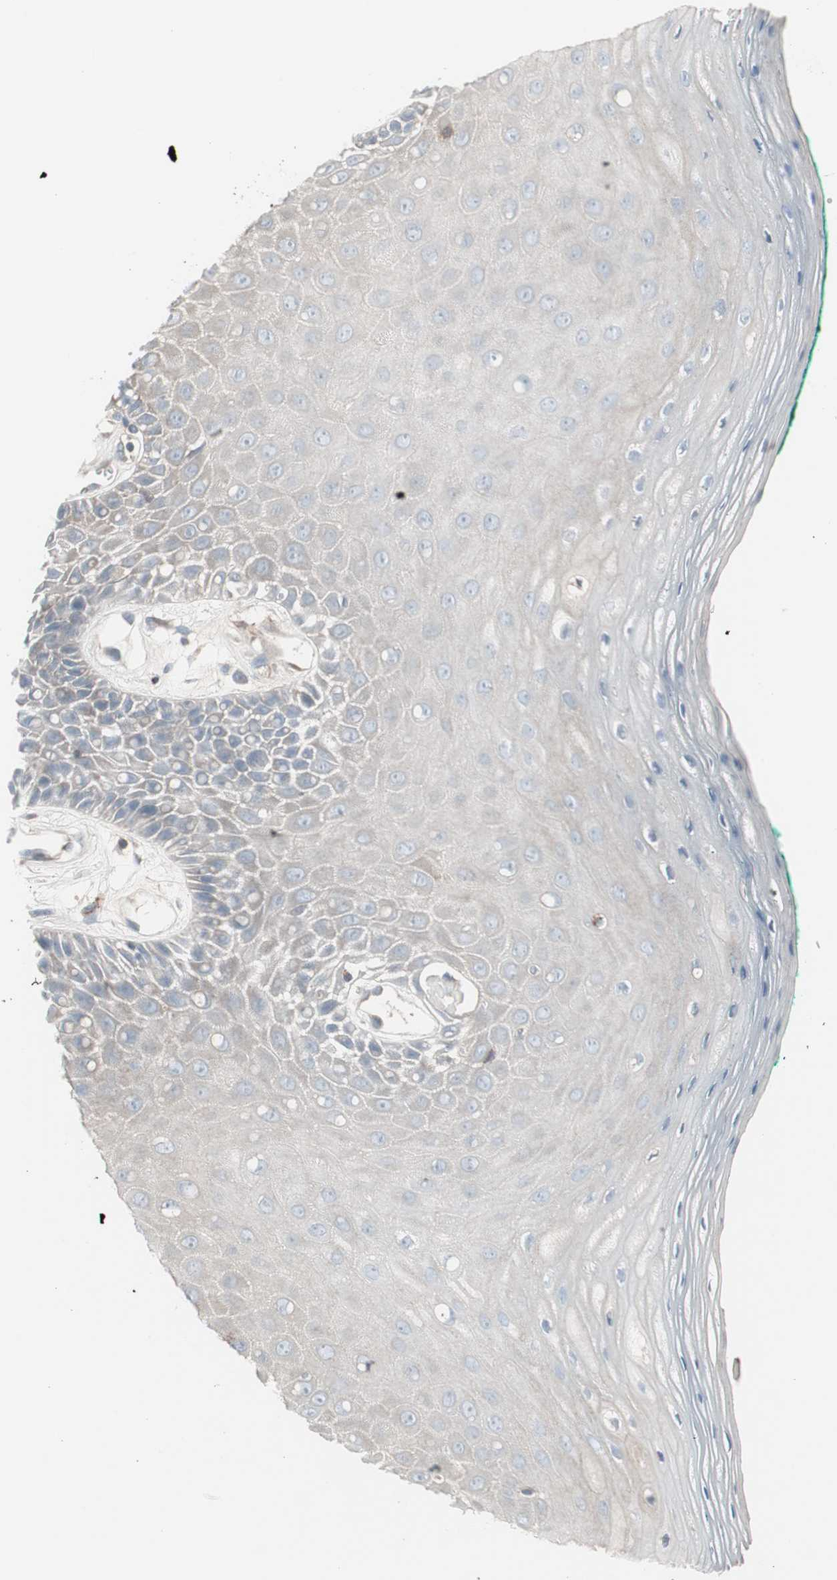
{"staining": {"intensity": "weak", "quantity": "<25%", "location": "cytoplasmic/membranous"}, "tissue": "oral mucosa", "cell_type": "Squamous epithelial cells", "image_type": "normal", "snomed": [{"axis": "morphology", "description": "Normal tissue, NOS"}, {"axis": "morphology", "description": "Squamous cell carcinoma, NOS"}, {"axis": "topography", "description": "Skeletal muscle"}, {"axis": "topography", "description": "Oral tissue"}, {"axis": "topography", "description": "Head-Neck"}], "caption": "DAB immunohistochemical staining of benign human oral mucosa reveals no significant positivity in squamous epithelial cells.", "gene": "ZSCAN32", "patient": {"sex": "female", "age": 84}}